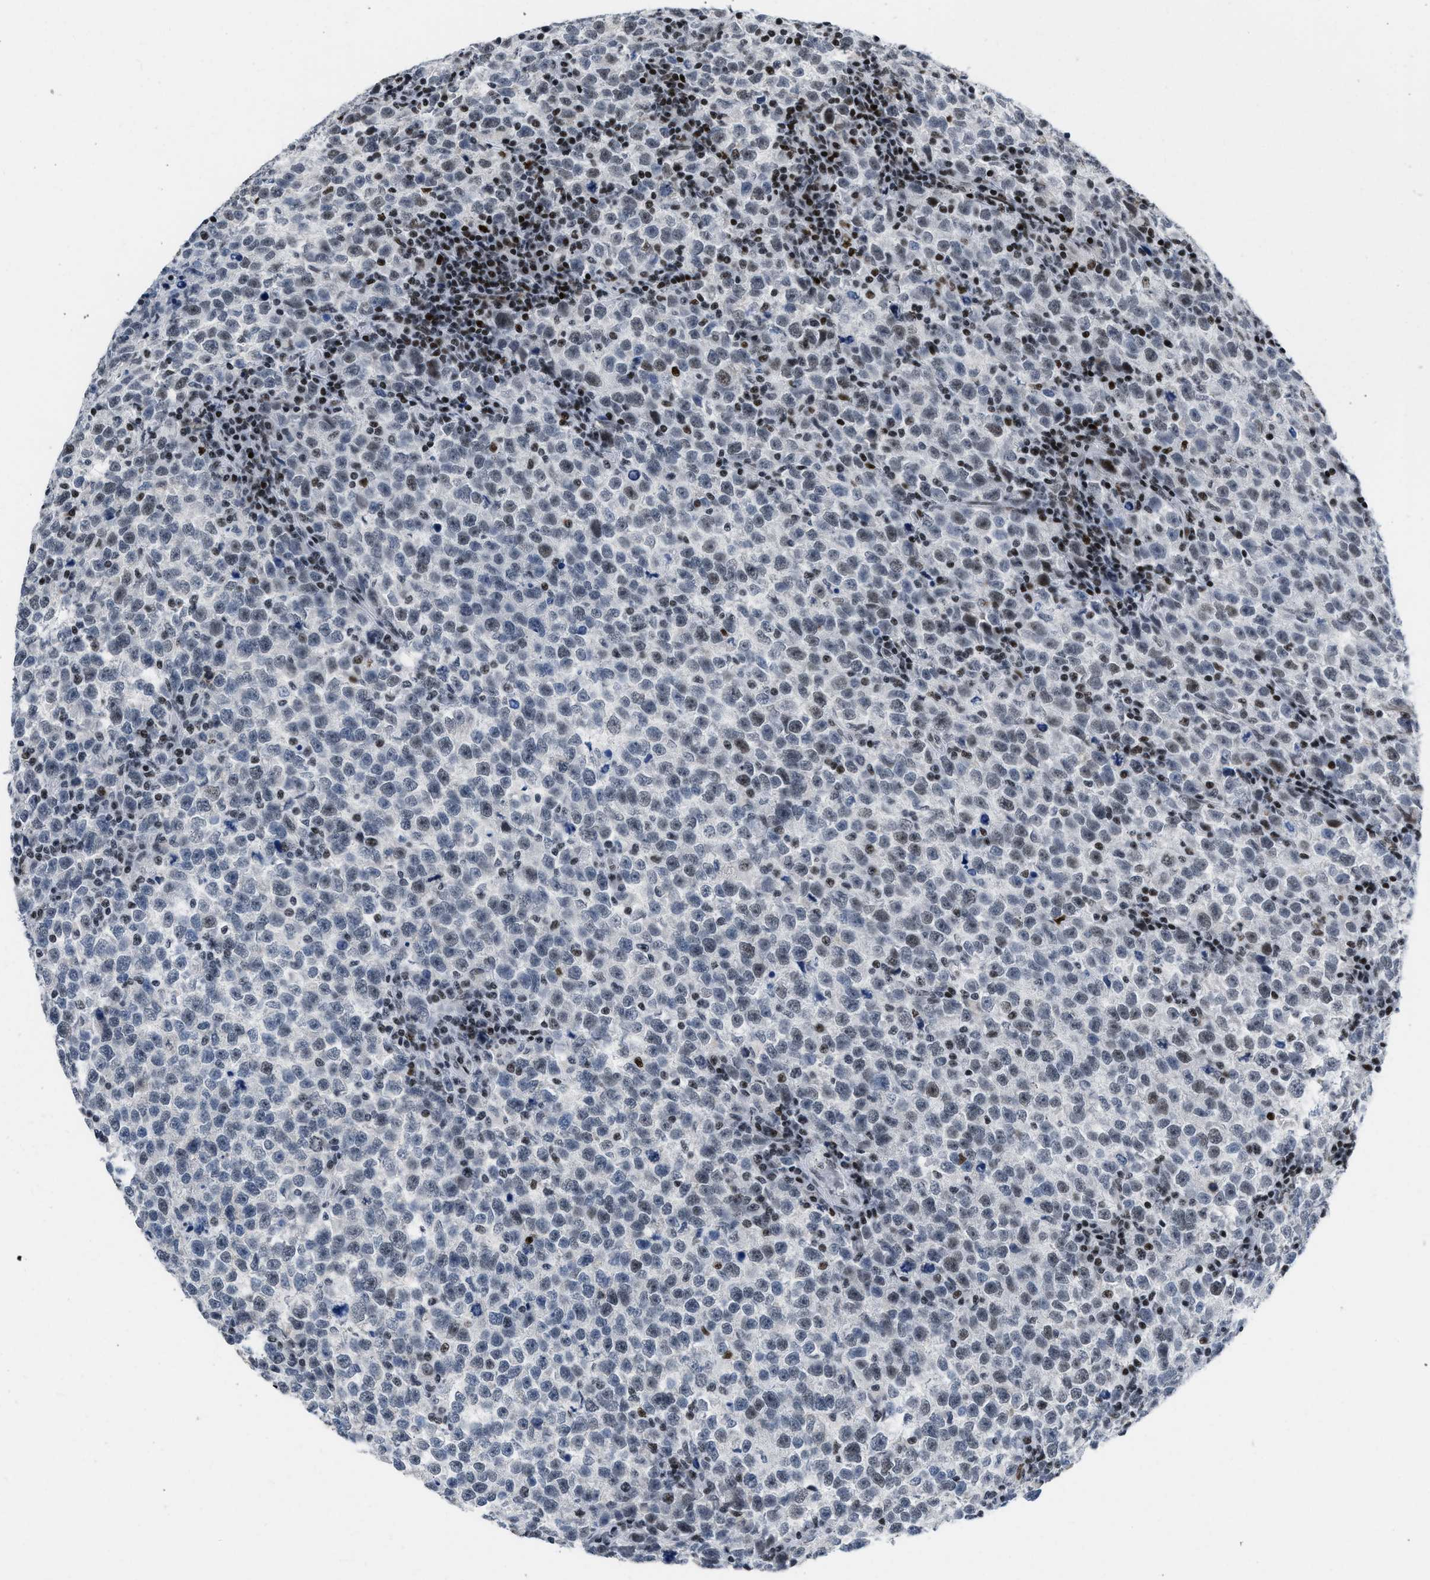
{"staining": {"intensity": "weak", "quantity": "25%-75%", "location": "nuclear"}, "tissue": "testis cancer", "cell_type": "Tumor cells", "image_type": "cancer", "snomed": [{"axis": "morphology", "description": "Normal tissue, NOS"}, {"axis": "morphology", "description": "Seminoma, NOS"}, {"axis": "topography", "description": "Testis"}], "caption": "Immunohistochemistry (IHC) staining of testis seminoma, which shows low levels of weak nuclear positivity in about 25%-75% of tumor cells indicating weak nuclear protein staining. The staining was performed using DAB (3,3'-diaminobenzidine) (brown) for protein detection and nuclei were counterstained in hematoxylin (blue).", "gene": "TERF2IP", "patient": {"sex": "male", "age": 43}}